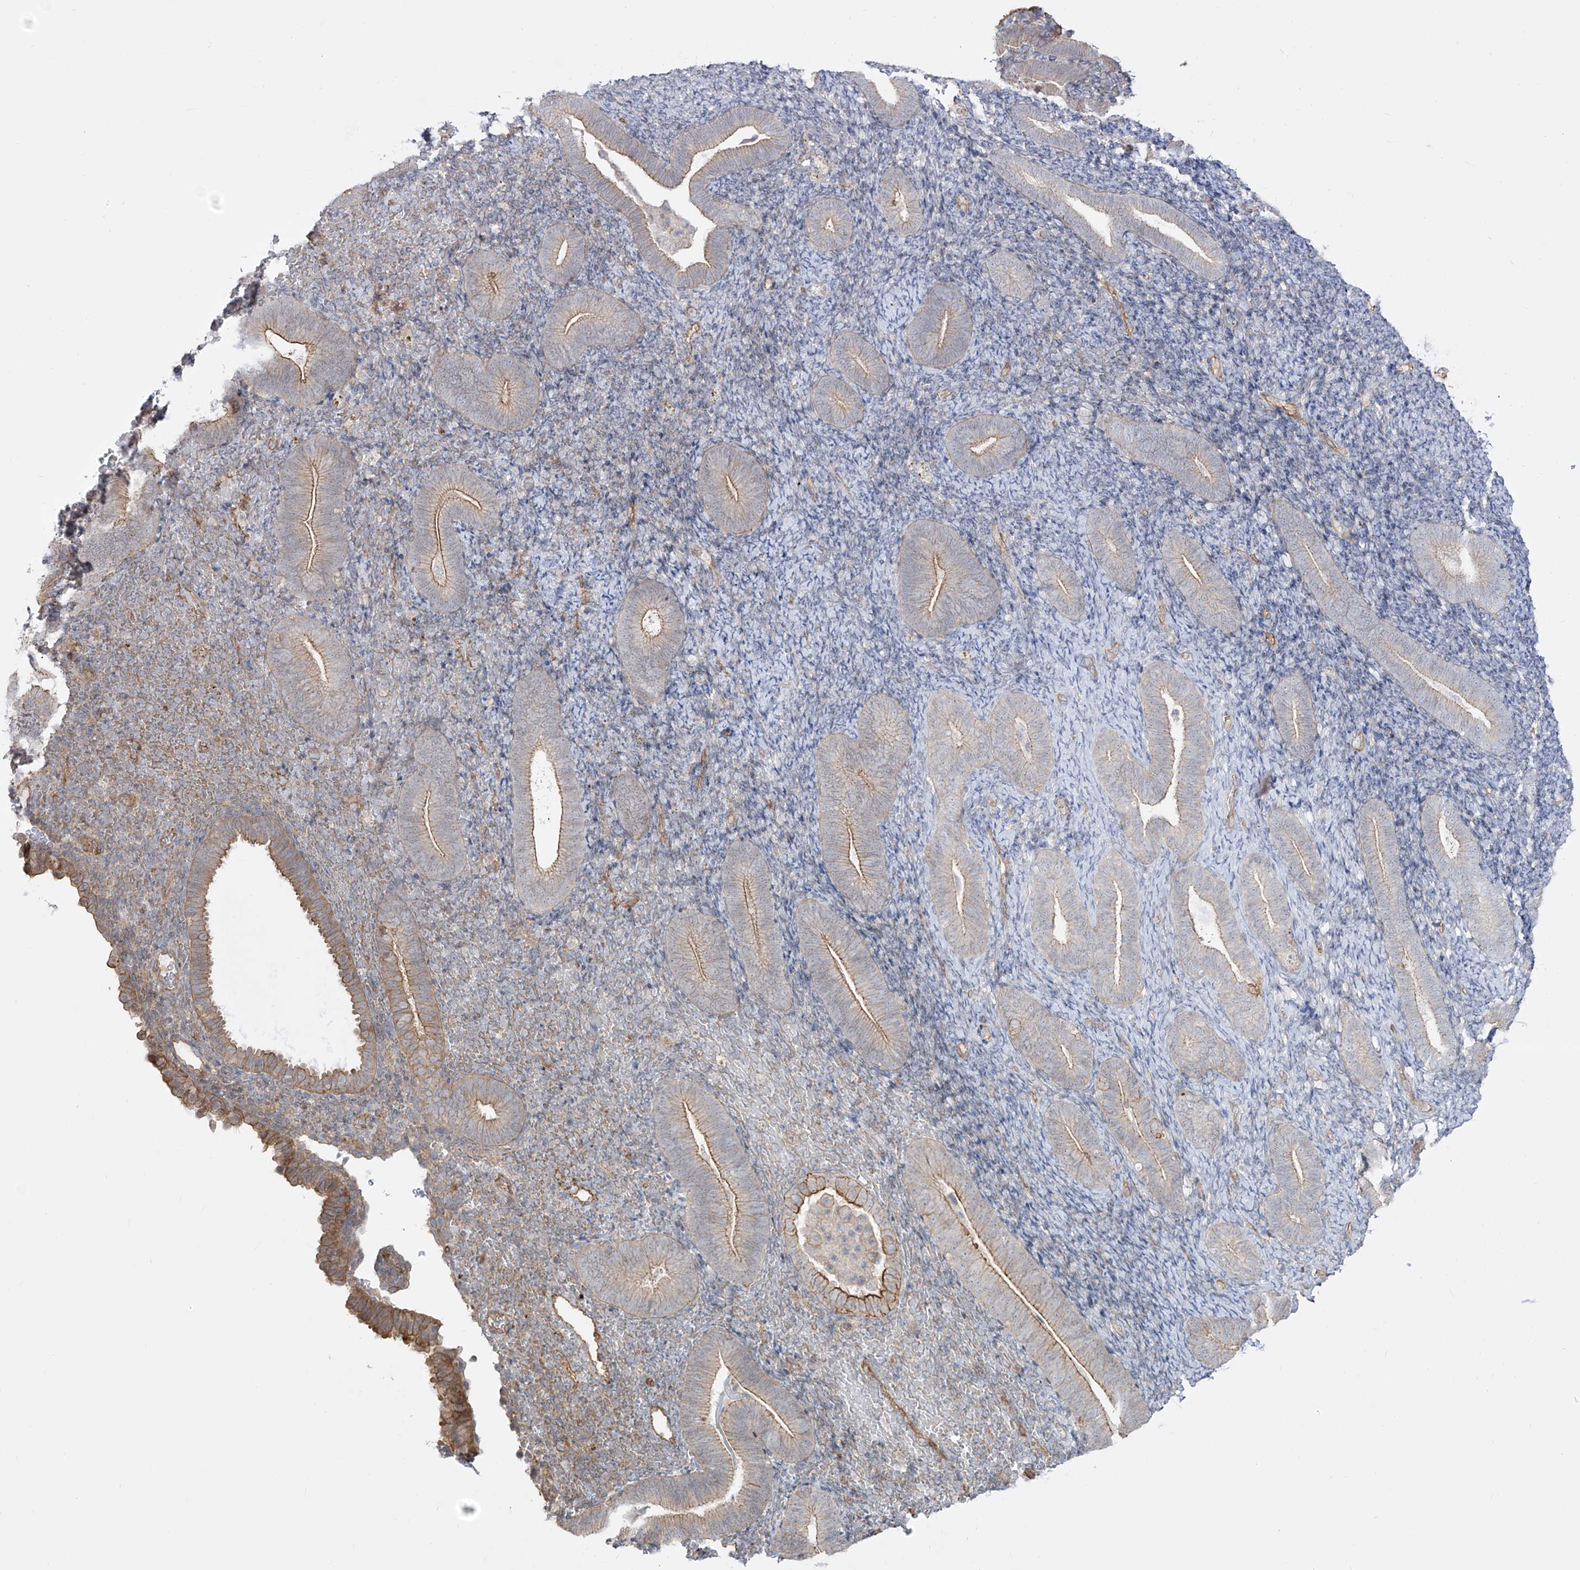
{"staining": {"intensity": "negative", "quantity": "none", "location": "none"}, "tissue": "endometrium", "cell_type": "Cells in endometrial stroma", "image_type": "normal", "snomed": [{"axis": "morphology", "description": "Normal tissue, NOS"}, {"axis": "topography", "description": "Endometrium"}], "caption": "Immunohistochemistry of benign human endometrium reveals no positivity in cells in endometrial stroma.", "gene": "ZNF180", "patient": {"sex": "female", "age": 51}}